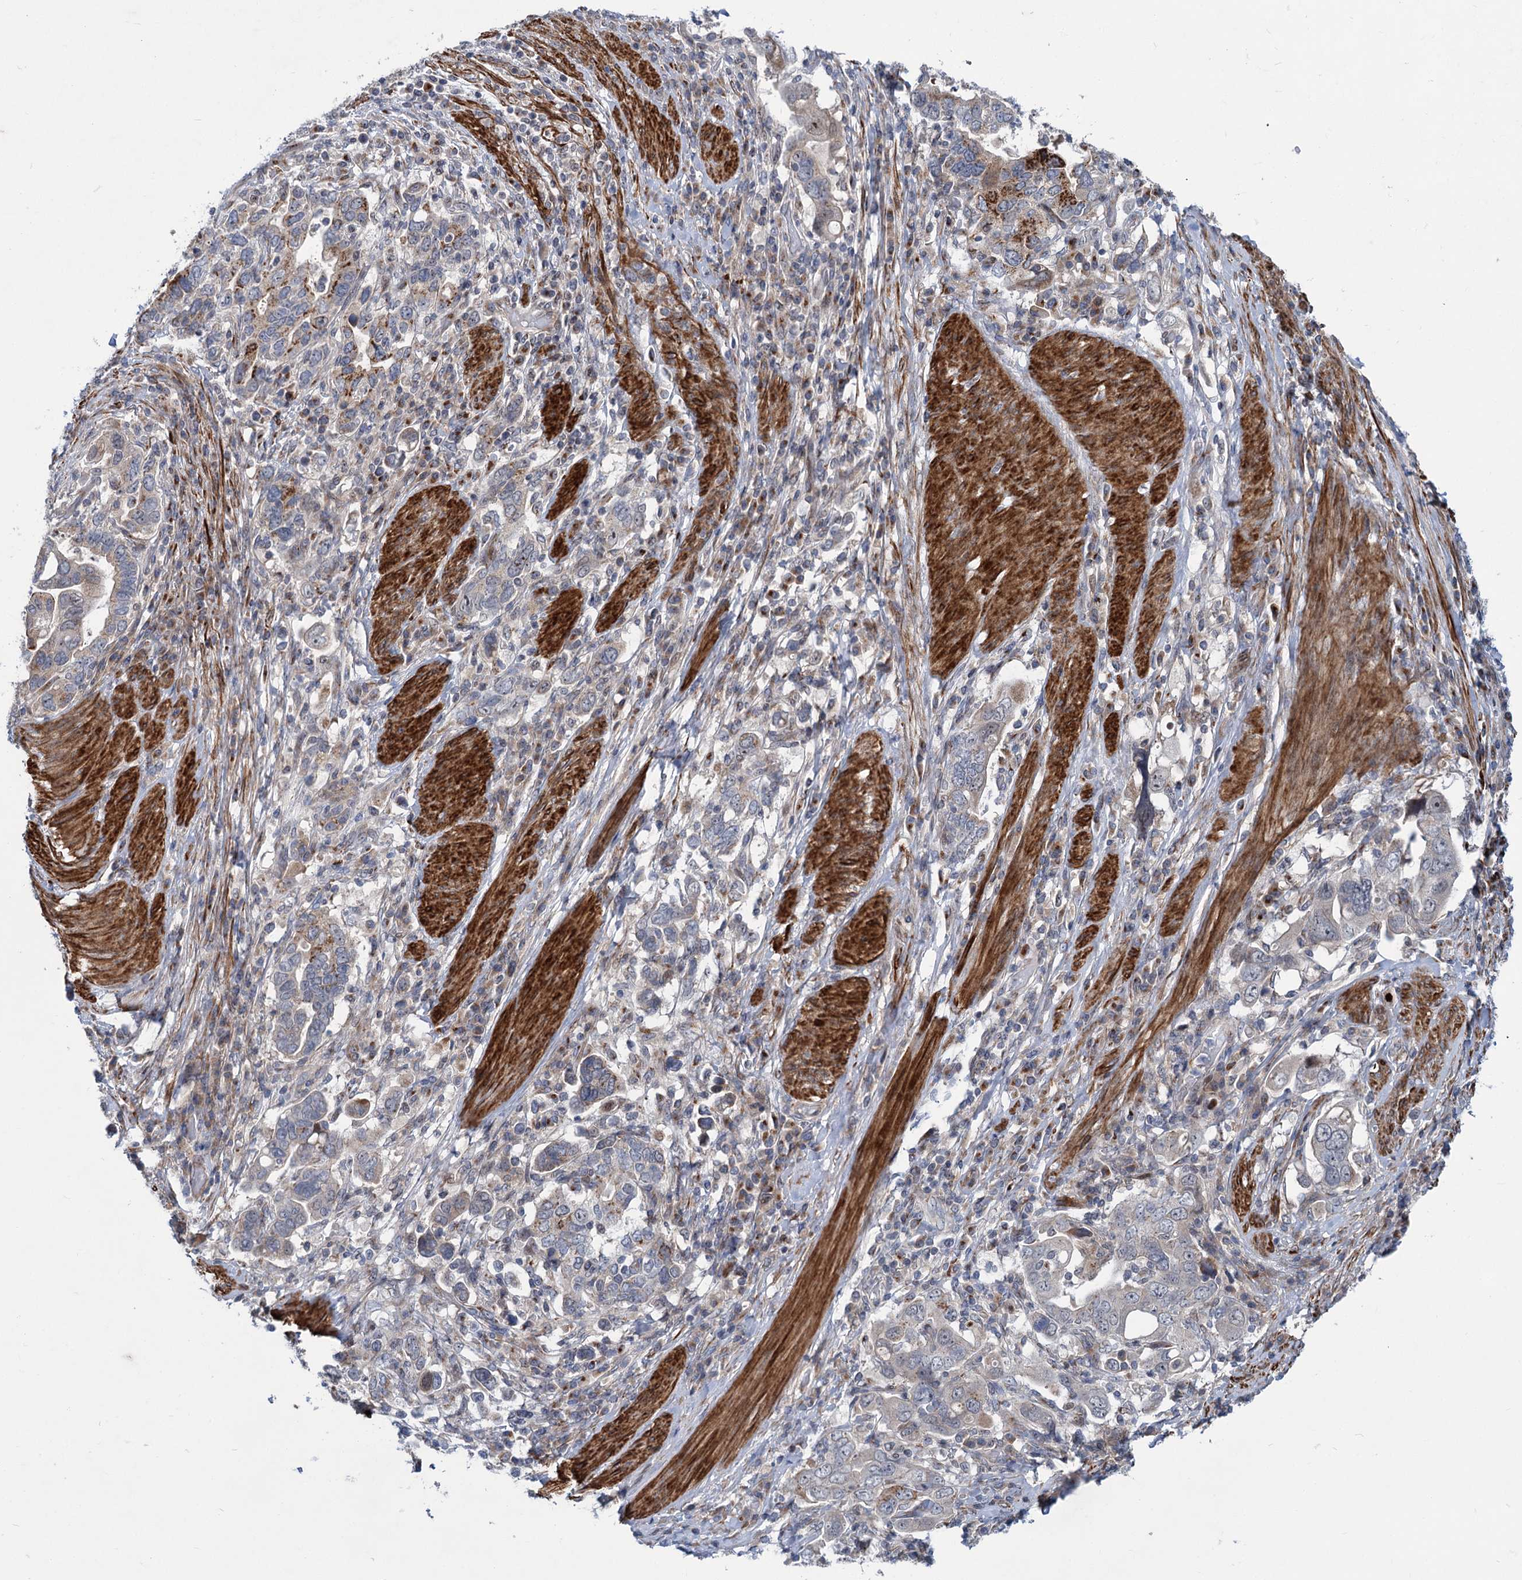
{"staining": {"intensity": "moderate", "quantity": "25%-75%", "location": "cytoplasmic/membranous"}, "tissue": "stomach cancer", "cell_type": "Tumor cells", "image_type": "cancer", "snomed": [{"axis": "morphology", "description": "Adenocarcinoma, NOS"}, {"axis": "topography", "description": "Stomach, upper"}], "caption": "Stomach cancer stained with a protein marker reveals moderate staining in tumor cells.", "gene": "ELP4", "patient": {"sex": "male", "age": 62}}